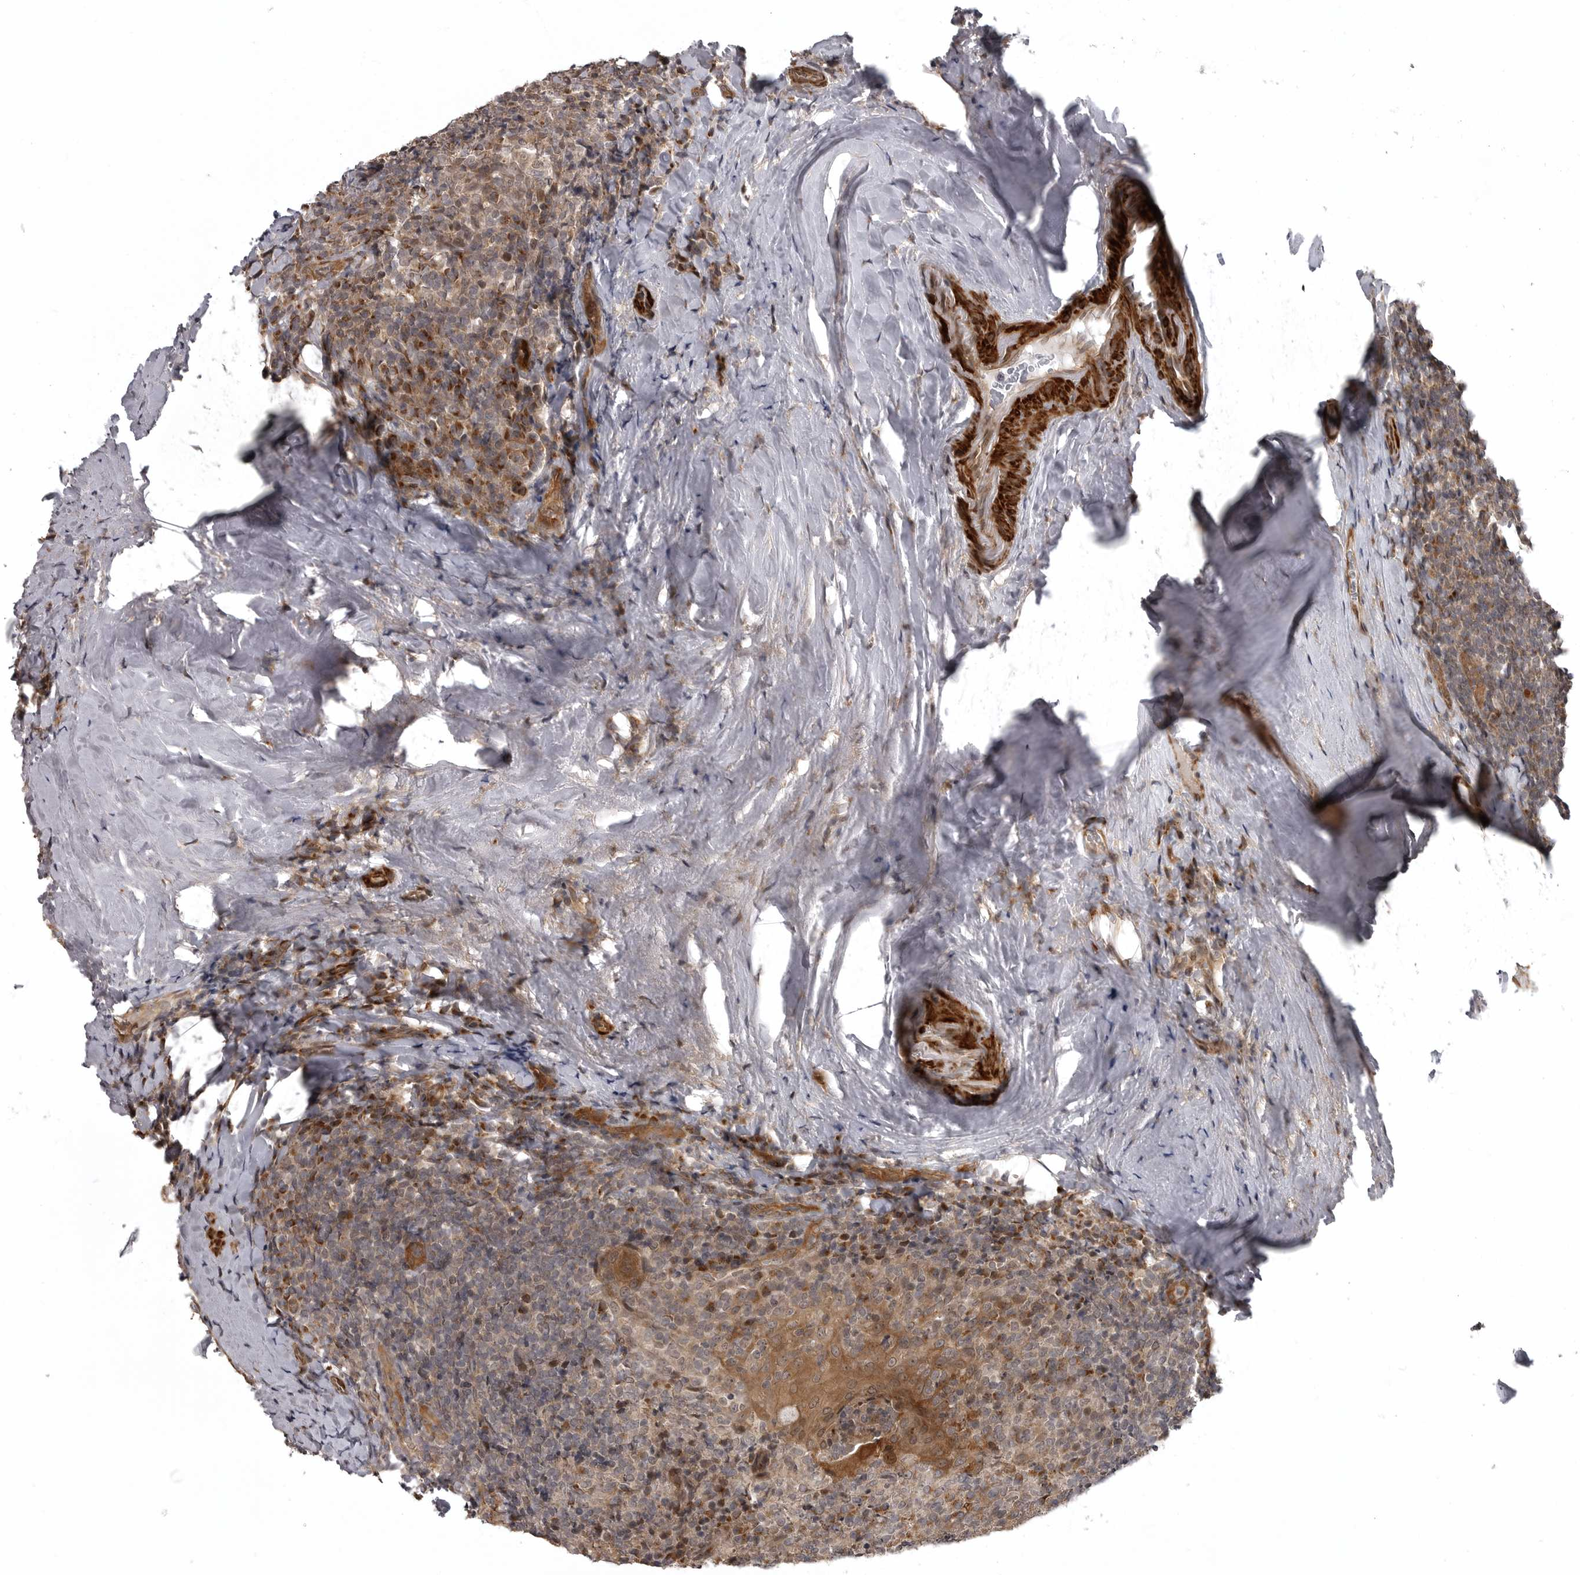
{"staining": {"intensity": "negative", "quantity": "none", "location": "none"}, "tissue": "tonsil", "cell_type": "Germinal center cells", "image_type": "normal", "snomed": [{"axis": "morphology", "description": "Normal tissue, NOS"}, {"axis": "topography", "description": "Tonsil"}], "caption": "A micrograph of human tonsil is negative for staining in germinal center cells.", "gene": "SNX16", "patient": {"sex": "male", "age": 37}}